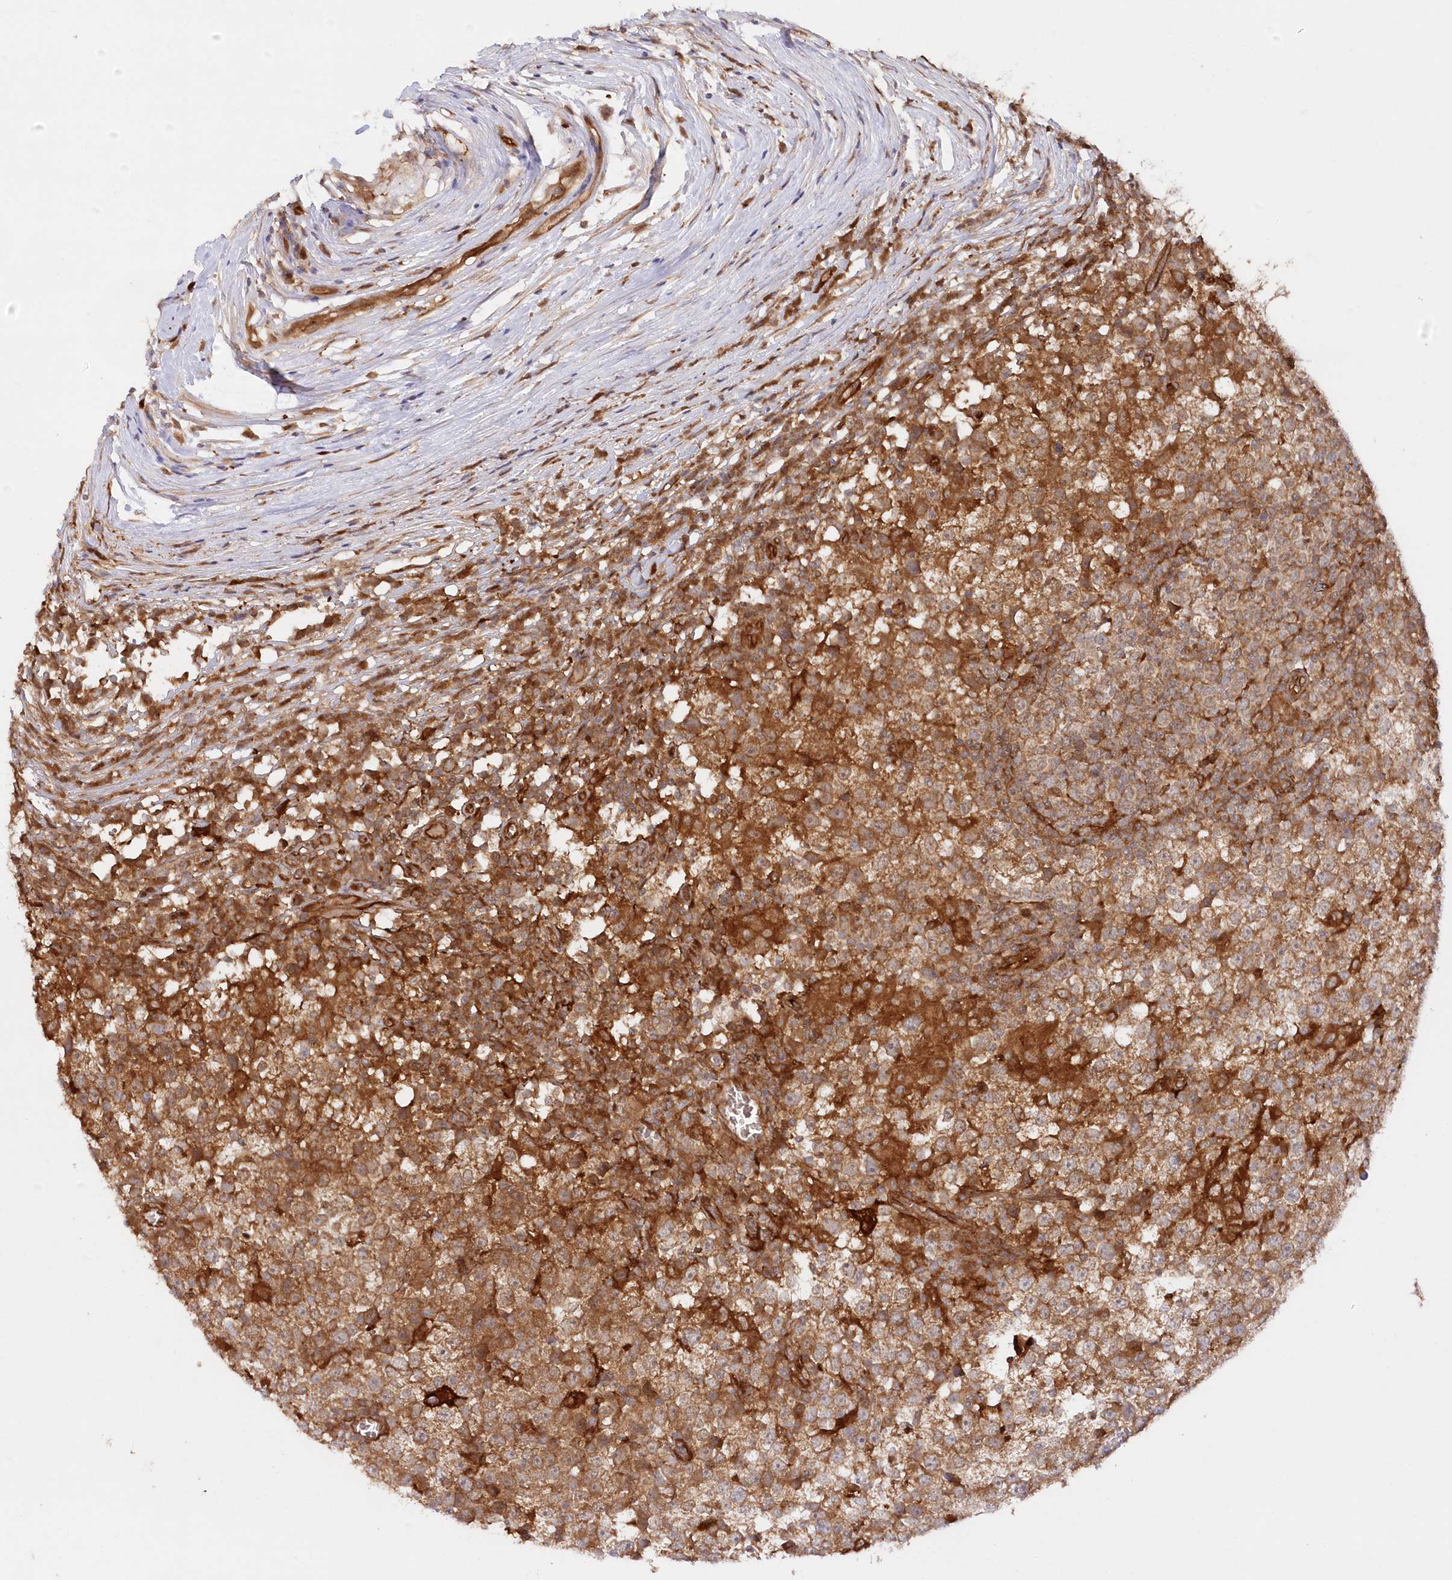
{"staining": {"intensity": "moderate", "quantity": ">75%", "location": "cytoplasmic/membranous"}, "tissue": "testis cancer", "cell_type": "Tumor cells", "image_type": "cancer", "snomed": [{"axis": "morphology", "description": "Seminoma, NOS"}, {"axis": "topography", "description": "Testis"}], "caption": "Protein staining of testis cancer tissue demonstrates moderate cytoplasmic/membranous positivity in approximately >75% of tumor cells.", "gene": "GBE1", "patient": {"sex": "male", "age": 65}}